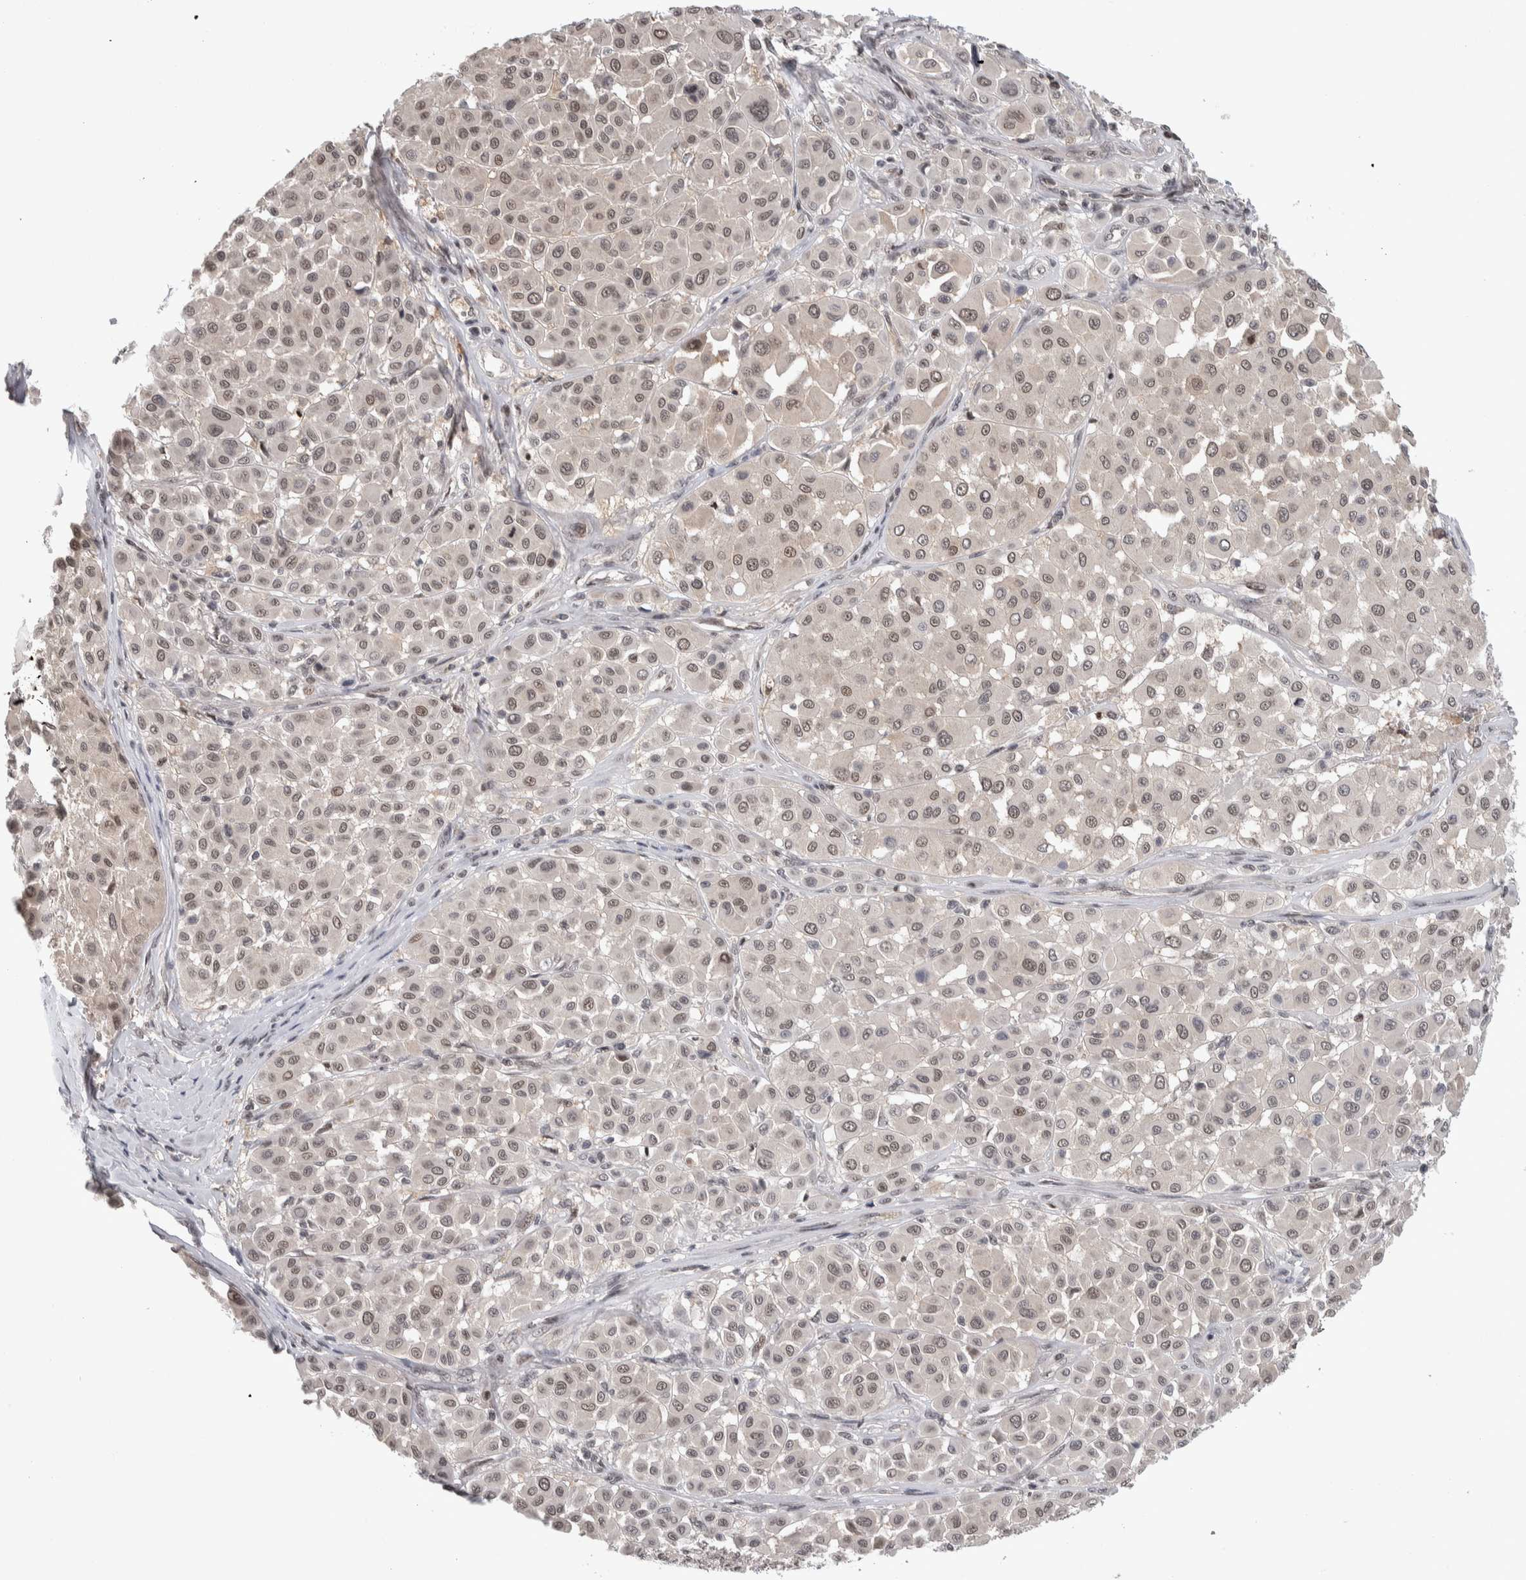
{"staining": {"intensity": "moderate", "quantity": "25%-75%", "location": "nuclear"}, "tissue": "melanoma", "cell_type": "Tumor cells", "image_type": "cancer", "snomed": [{"axis": "morphology", "description": "Malignant melanoma, Metastatic site"}, {"axis": "topography", "description": "Soft tissue"}], "caption": "This is an image of IHC staining of malignant melanoma (metastatic site), which shows moderate positivity in the nuclear of tumor cells.", "gene": "ZSCAN21", "patient": {"sex": "male", "age": 41}}